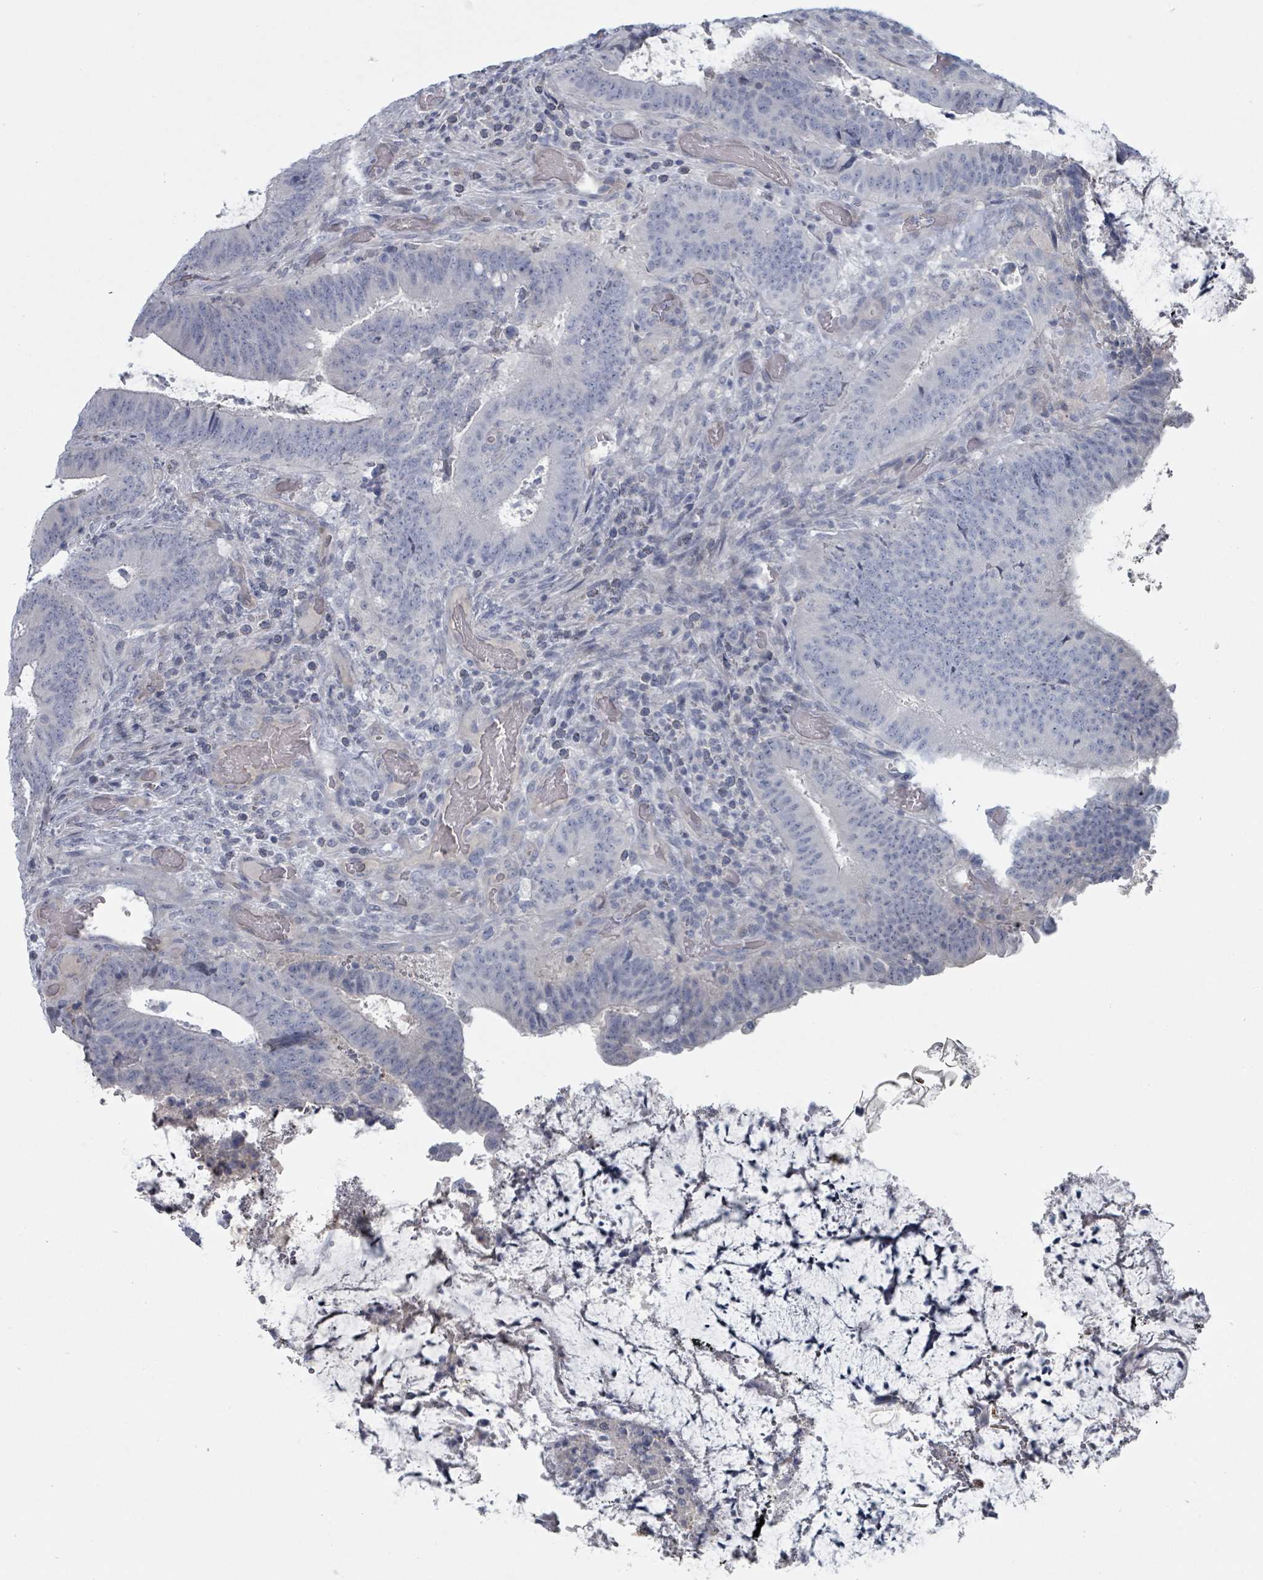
{"staining": {"intensity": "negative", "quantity": "none", "location": "none"}, "tissue": "colorectal cancer", "cell_type": "Tumor cells", "image_type": "cancer", "snomed": [{"axis": "morphology", "description": "Adenocarcinoma, NOS"}, {"axis": "topography", "description": "Colon"}], "caption": "DAB immunohistochemical staining of human adenocarcinoma (colorectal) displays no significant staining in tumor cells.", "gene": "SLC25A45", "patient": {"sex": "female", "age": 43}}